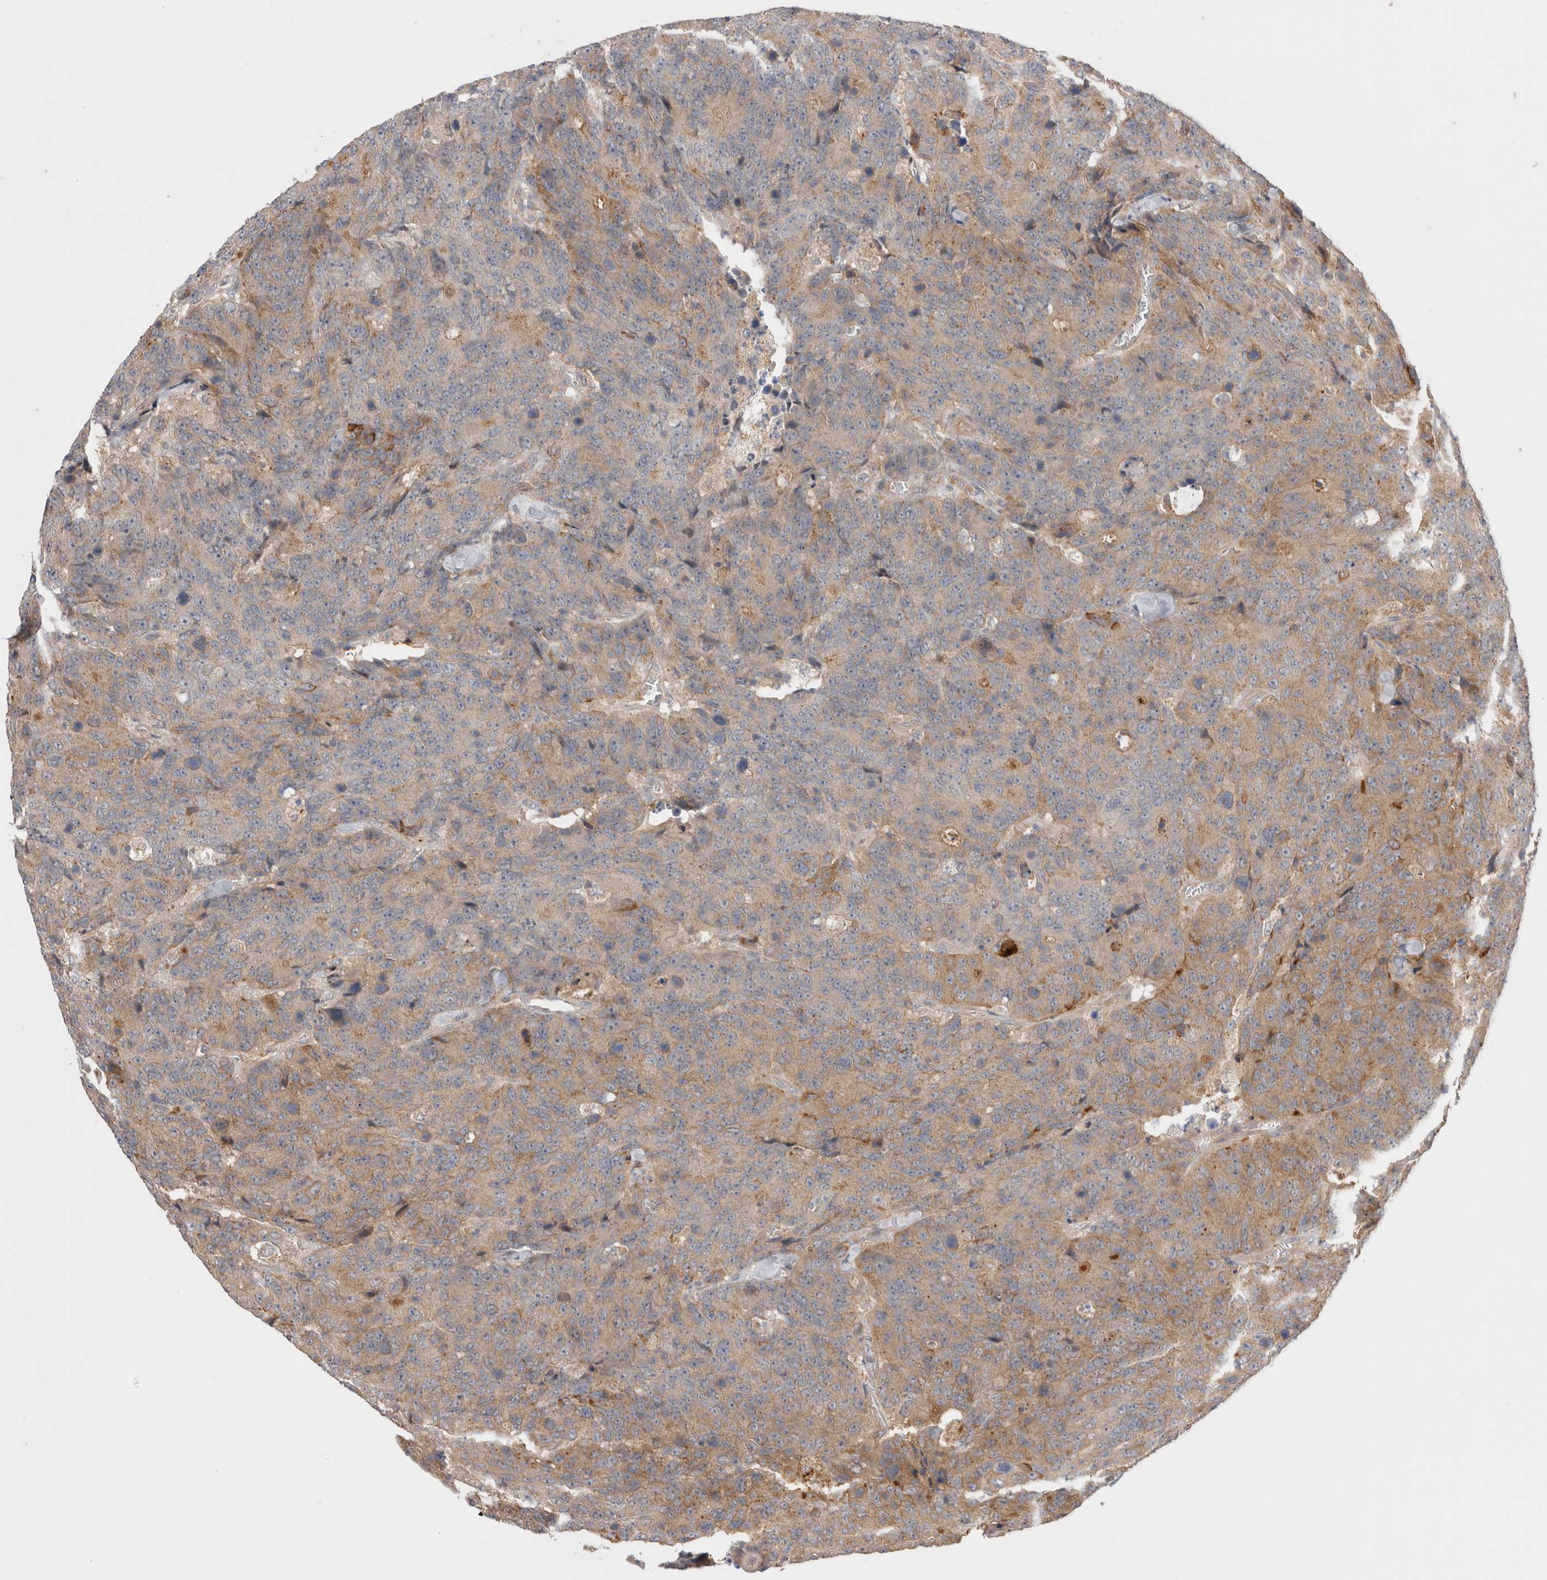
{"staining": {"intensity": "weak", "quantity": ">75%", "location": "cytoplasmic/membranous"}, "tissue": "colorectal cancer", "cell_type": "Tumor cells", "image_type": "cancer", "snomed": [{"axis": "morphology", "description": "Adenocarcinoma, NOS"}, {"axis": "topography", "description": "Colon"}], "caption": "This micrograph reveals IHC staining of human colorectal cancer, with low weak cytoplasmic/membranous positivity in approximately >75% of tumor cells.", "gene": "VPS28", "patient": {"sex": "female", "age": 86}}